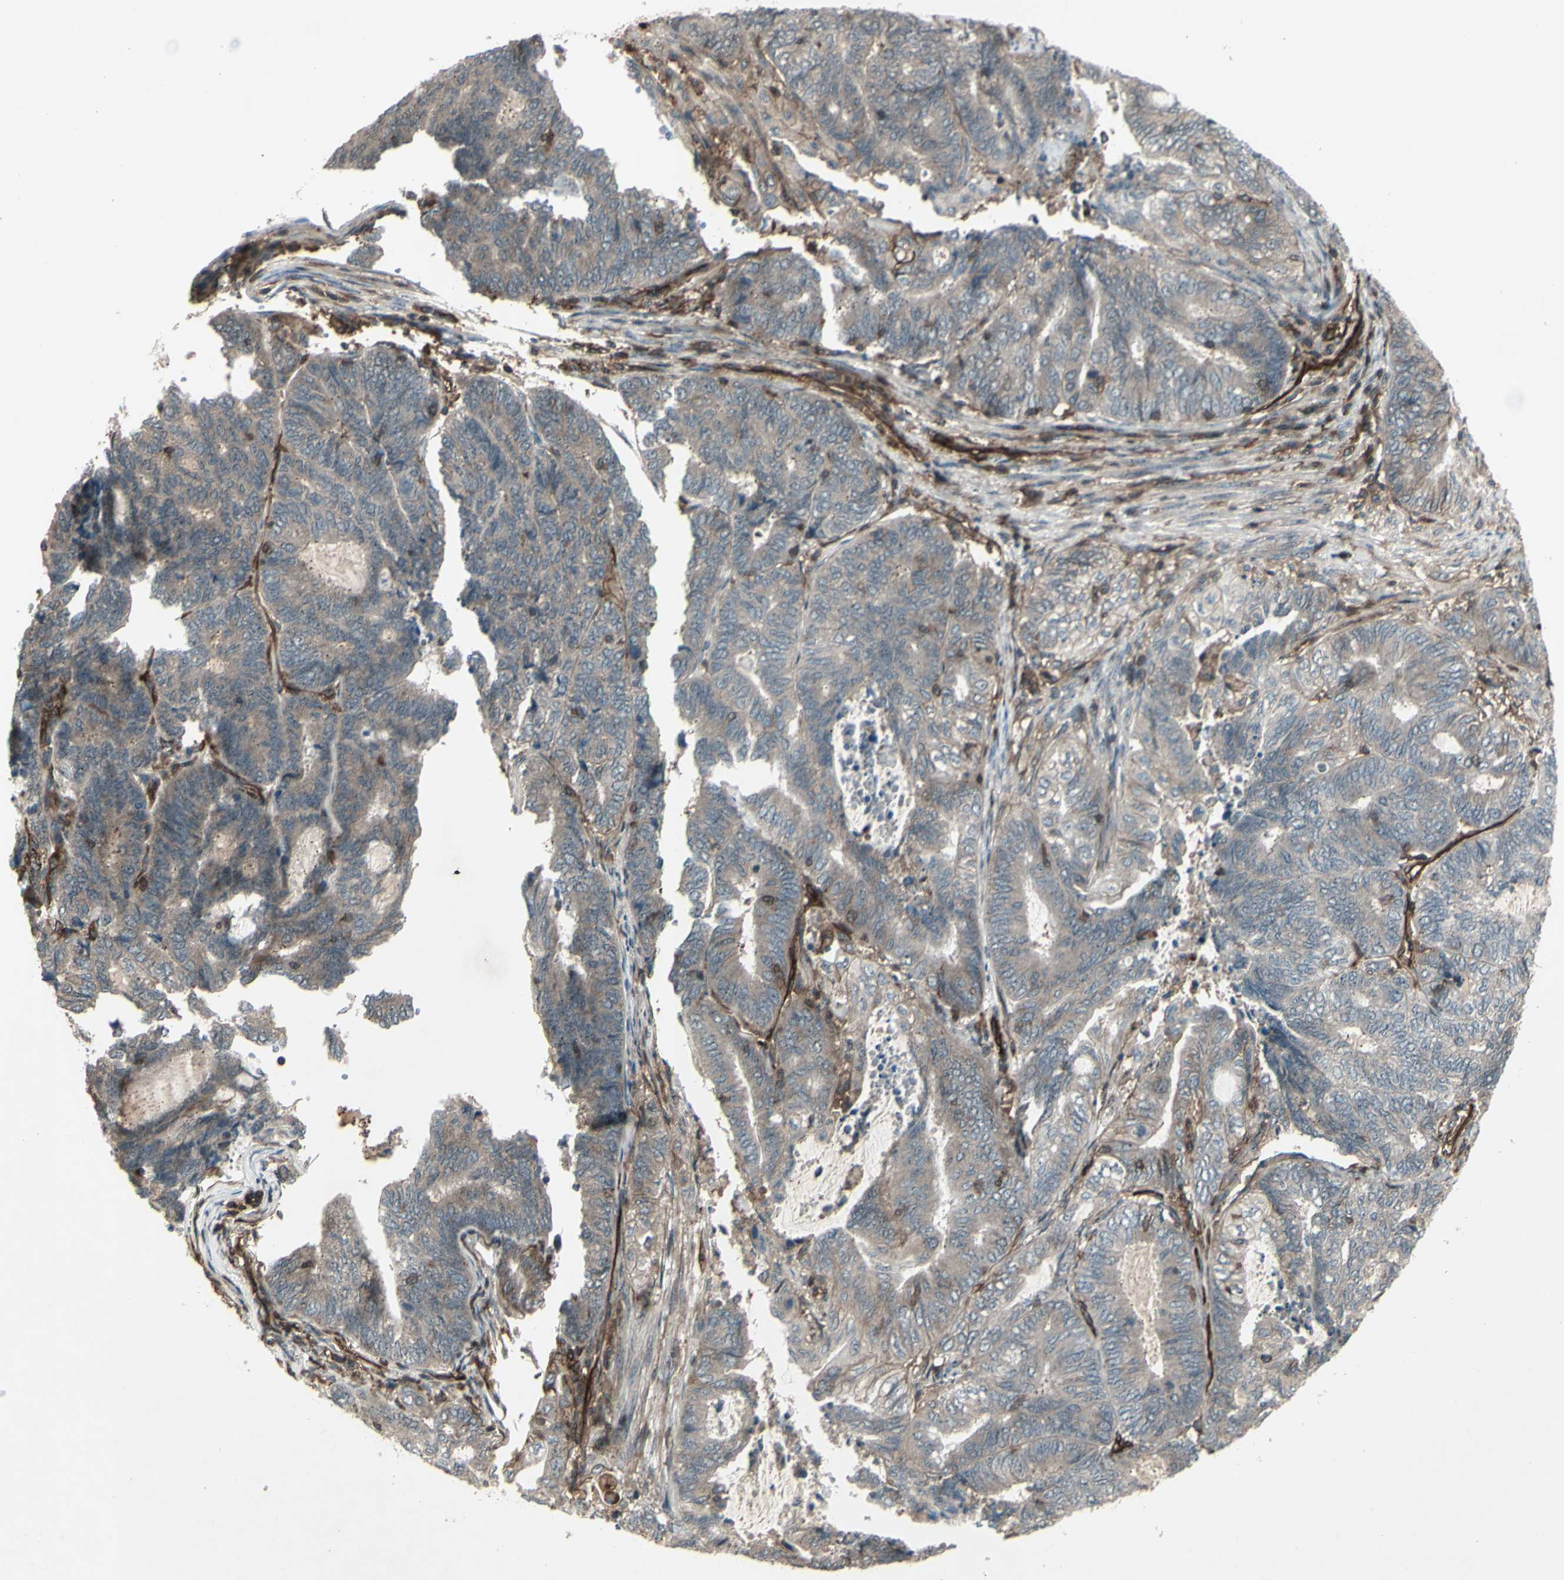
{"staining": {"intensity": "weak", "quantity": "25%-75%", "location": "cytoplasmic/membranous"}, "tissue": "endometrial cancer", "cell_type": "Tumor cells", "image_type": "cancer", "snomed": [{"axis": "morphology", "description": "Adenocarcinoma, NOS"}, {"axis": "topography", "description": "Uterus"}, {"axis": "topography", "description": "Endometrium"}], "caption": "A micrograph of human adenocarcinoma (endometrial) stained for a protein shows weak cytoplasmic/membranous brown staining in tumor cells.", "gene": "FXYD5", "patient": {"sex": "female", "age": 70}}